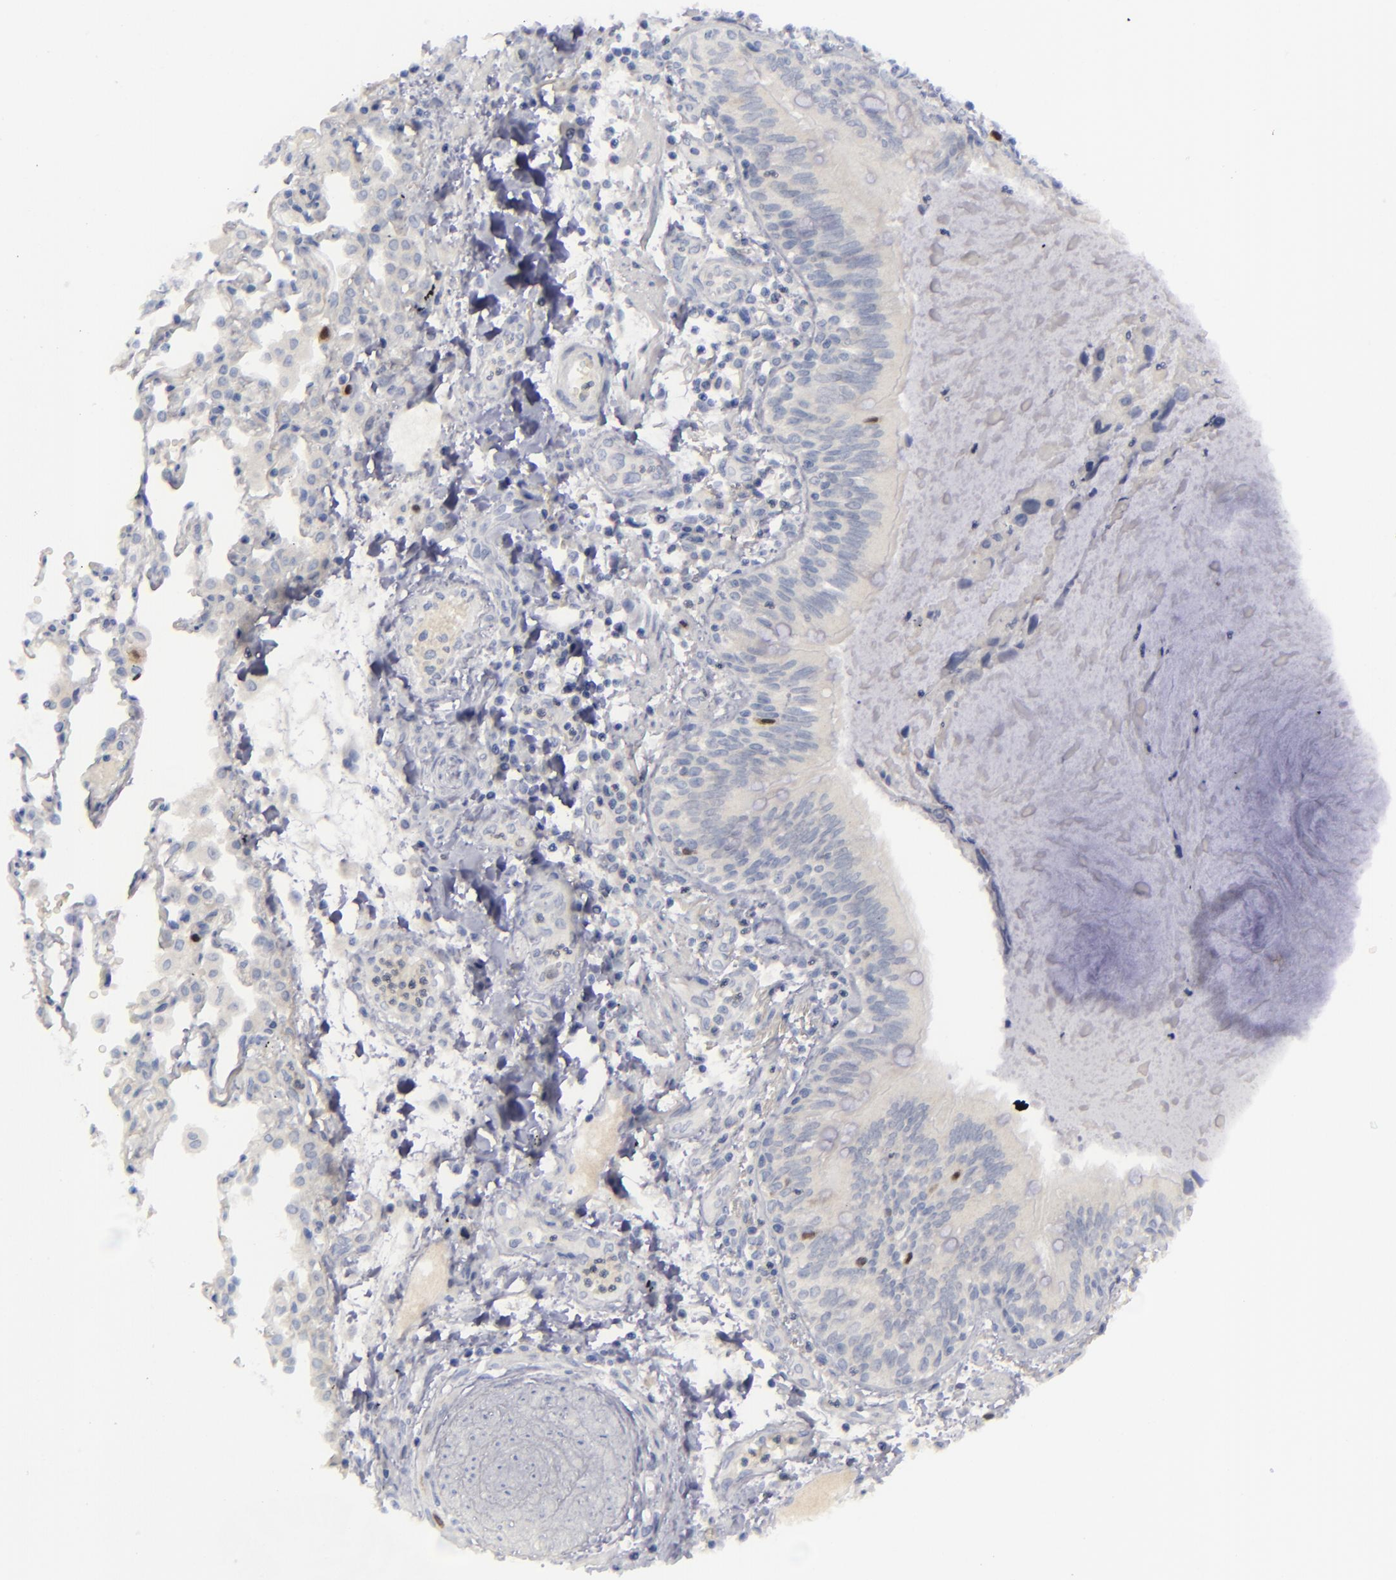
{"staining": {"intensity": "negative", "quantity": "none", "location": "none"}, "tissue": "lung cancer", "cell_type": "Tumor cells", "image_type": "cancer", "snomed": [{"axis": "morphology", "description": "Adenocarcinoma, NOS"}, {"axis": "topography", "description": "Lung"}], "caption": "High power microscopy image of an immunohistochemistry (IHC) photomicrograph of adenocarcinoma (lung), revealing no significant positivity in tumor cells. (DAB IHC with hematoxylin counter stain).", "gene": "AURKA", "patient": {"sex": "male", "age": 64}}